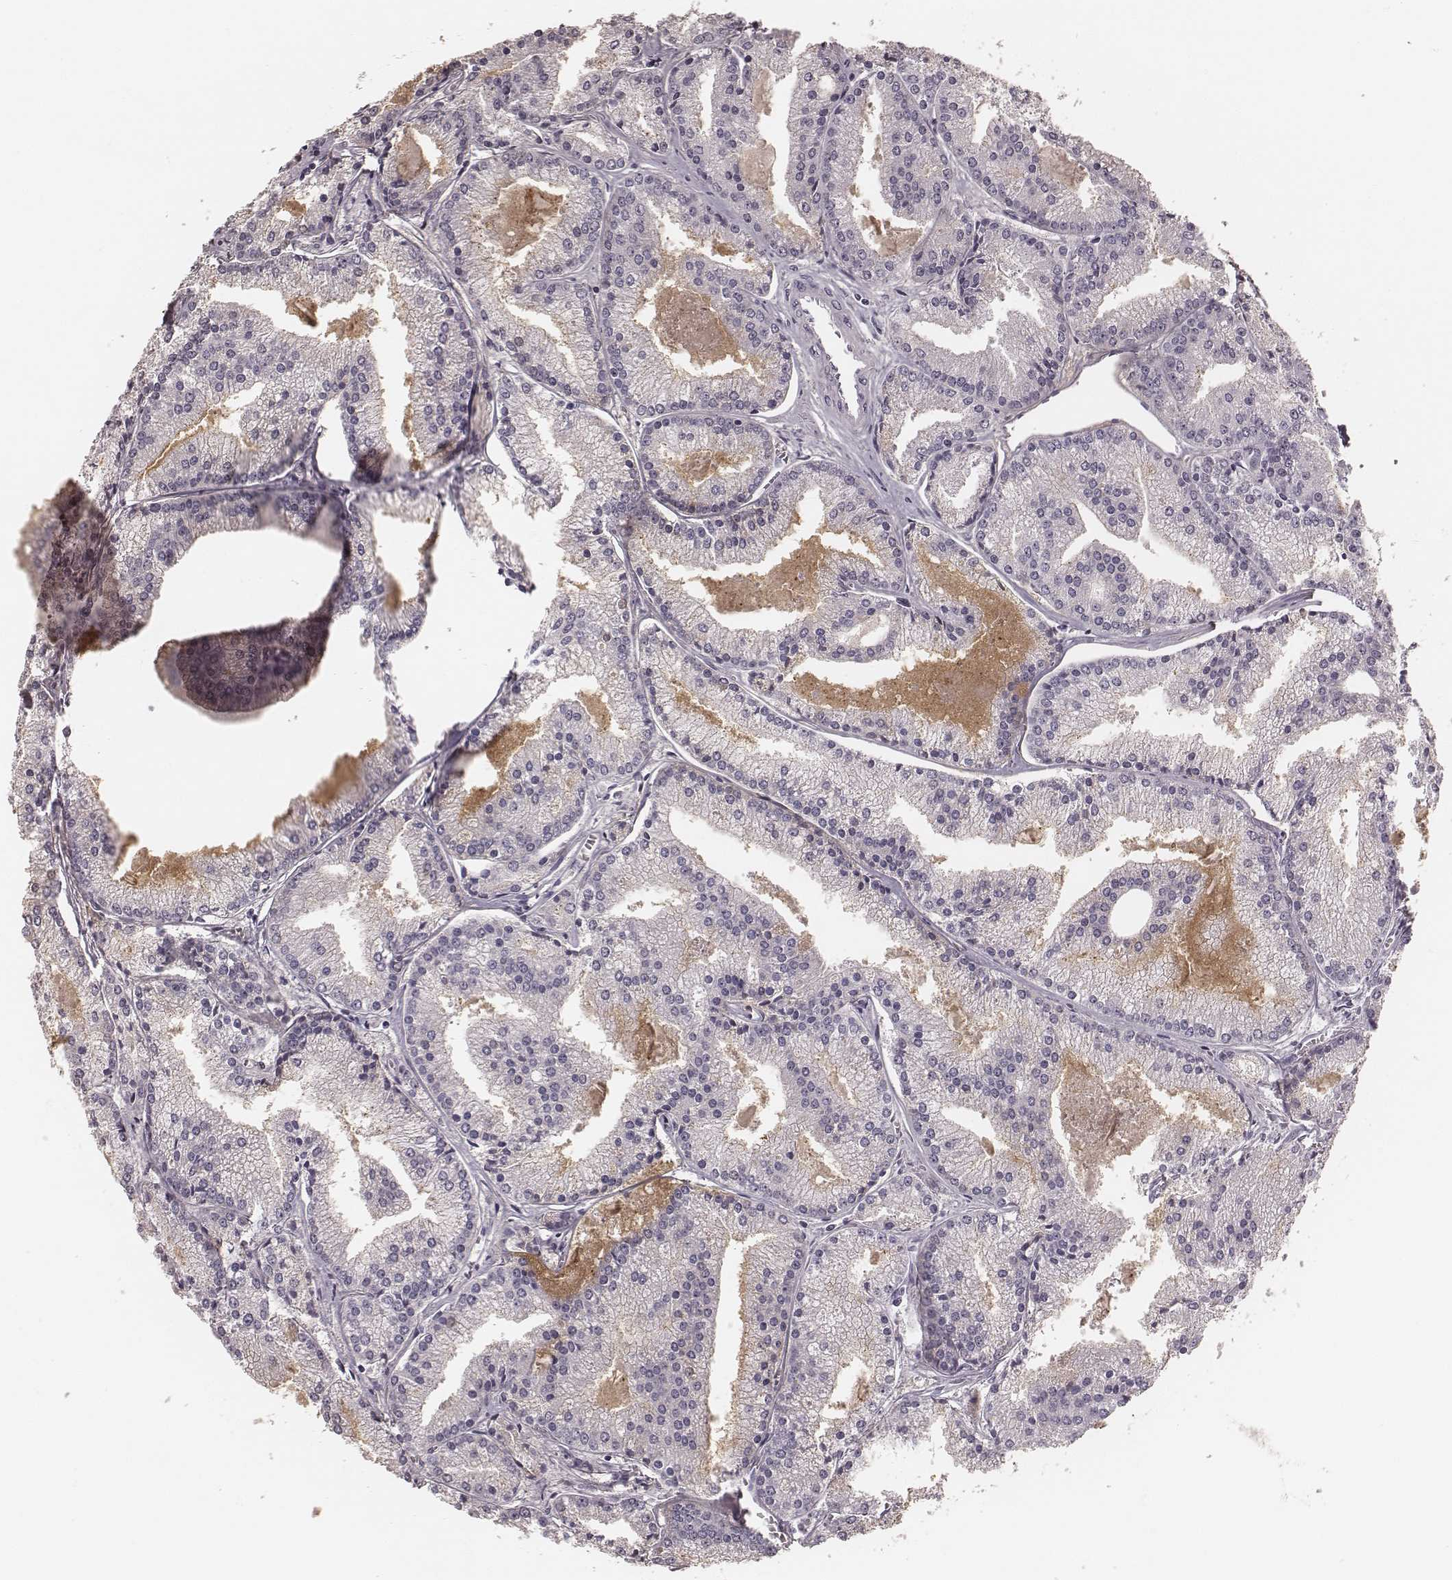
{"staining": {"intensity": "moderate", "quantity": "<25%", "location": "cytoplasmic/membranous"}, "tissue": "prostate cancer", "cell_type": "Tumor cells", "image_type": "cancer", "snomed": [{"axis": "morphology", "description": "Adenocarcinoma, NOS"}, {"axis": "topography", "description": "Prostate"}], "caption": "Immunohistochemistry (IHC) (DAB (3,3'-diaminobenzidine)) staining of adenocarcinoma (prostate) shows moderate cytoplasmic/membranous protein expression in approximately <25% of tumor cells.", "gene": "SMIM24", "patient": {"sex": "male", "age": 72}}